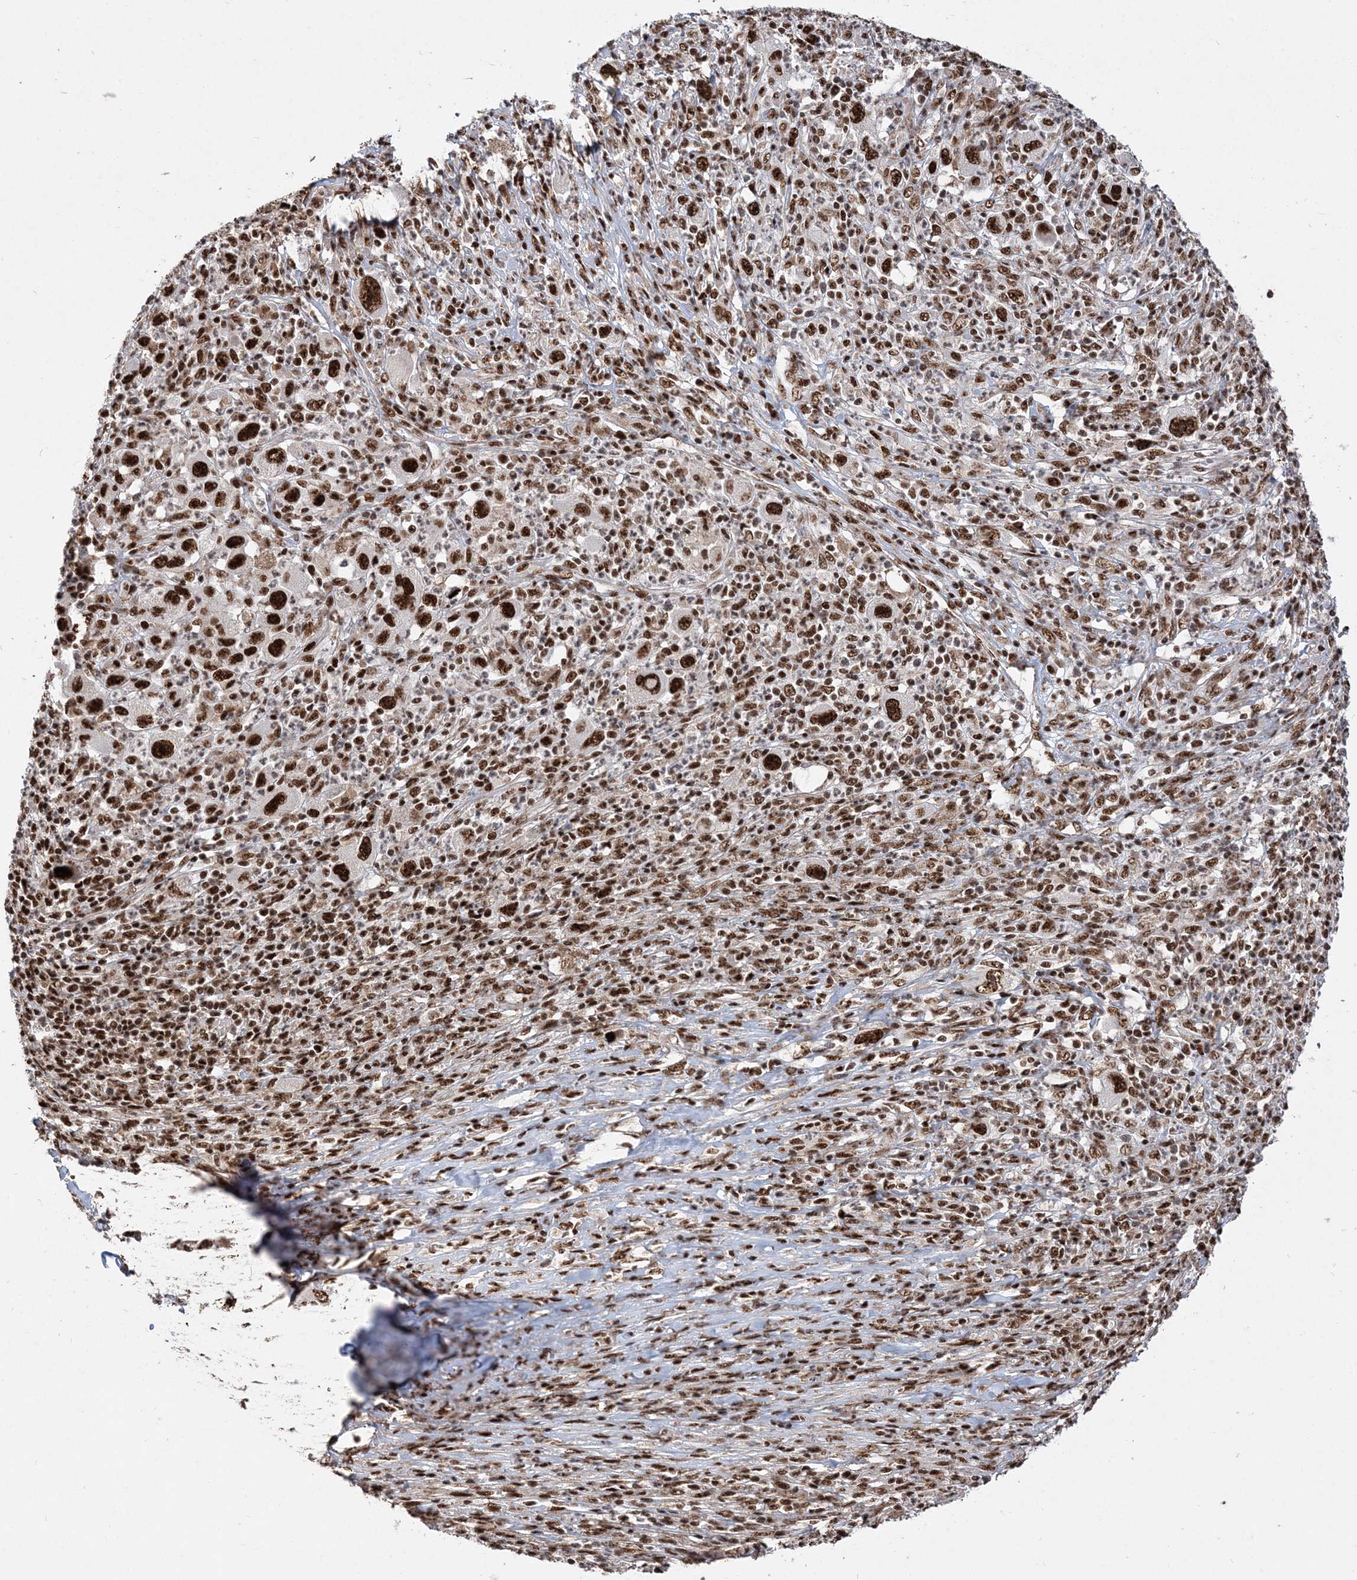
{"staining": {"intensity": "strong", "quantity": ">75%", "location": "nuclear"}, "tissue": "melanoma", "cell_type": "Tumor cells", "image_type": "cancer", "snomed": [{"axis": "morphology", "description": "Malignant melanoma, Metastatic site"}, {"axis": "topography", "description": "Skin"}], "caption": "A micrograph of malignant melanoma (metastatic site) stained for a protein displays strong nuclear brown staining in tumor cells.", "gene": "RBM17", "patient": {"sex": "female", "age": 56}}